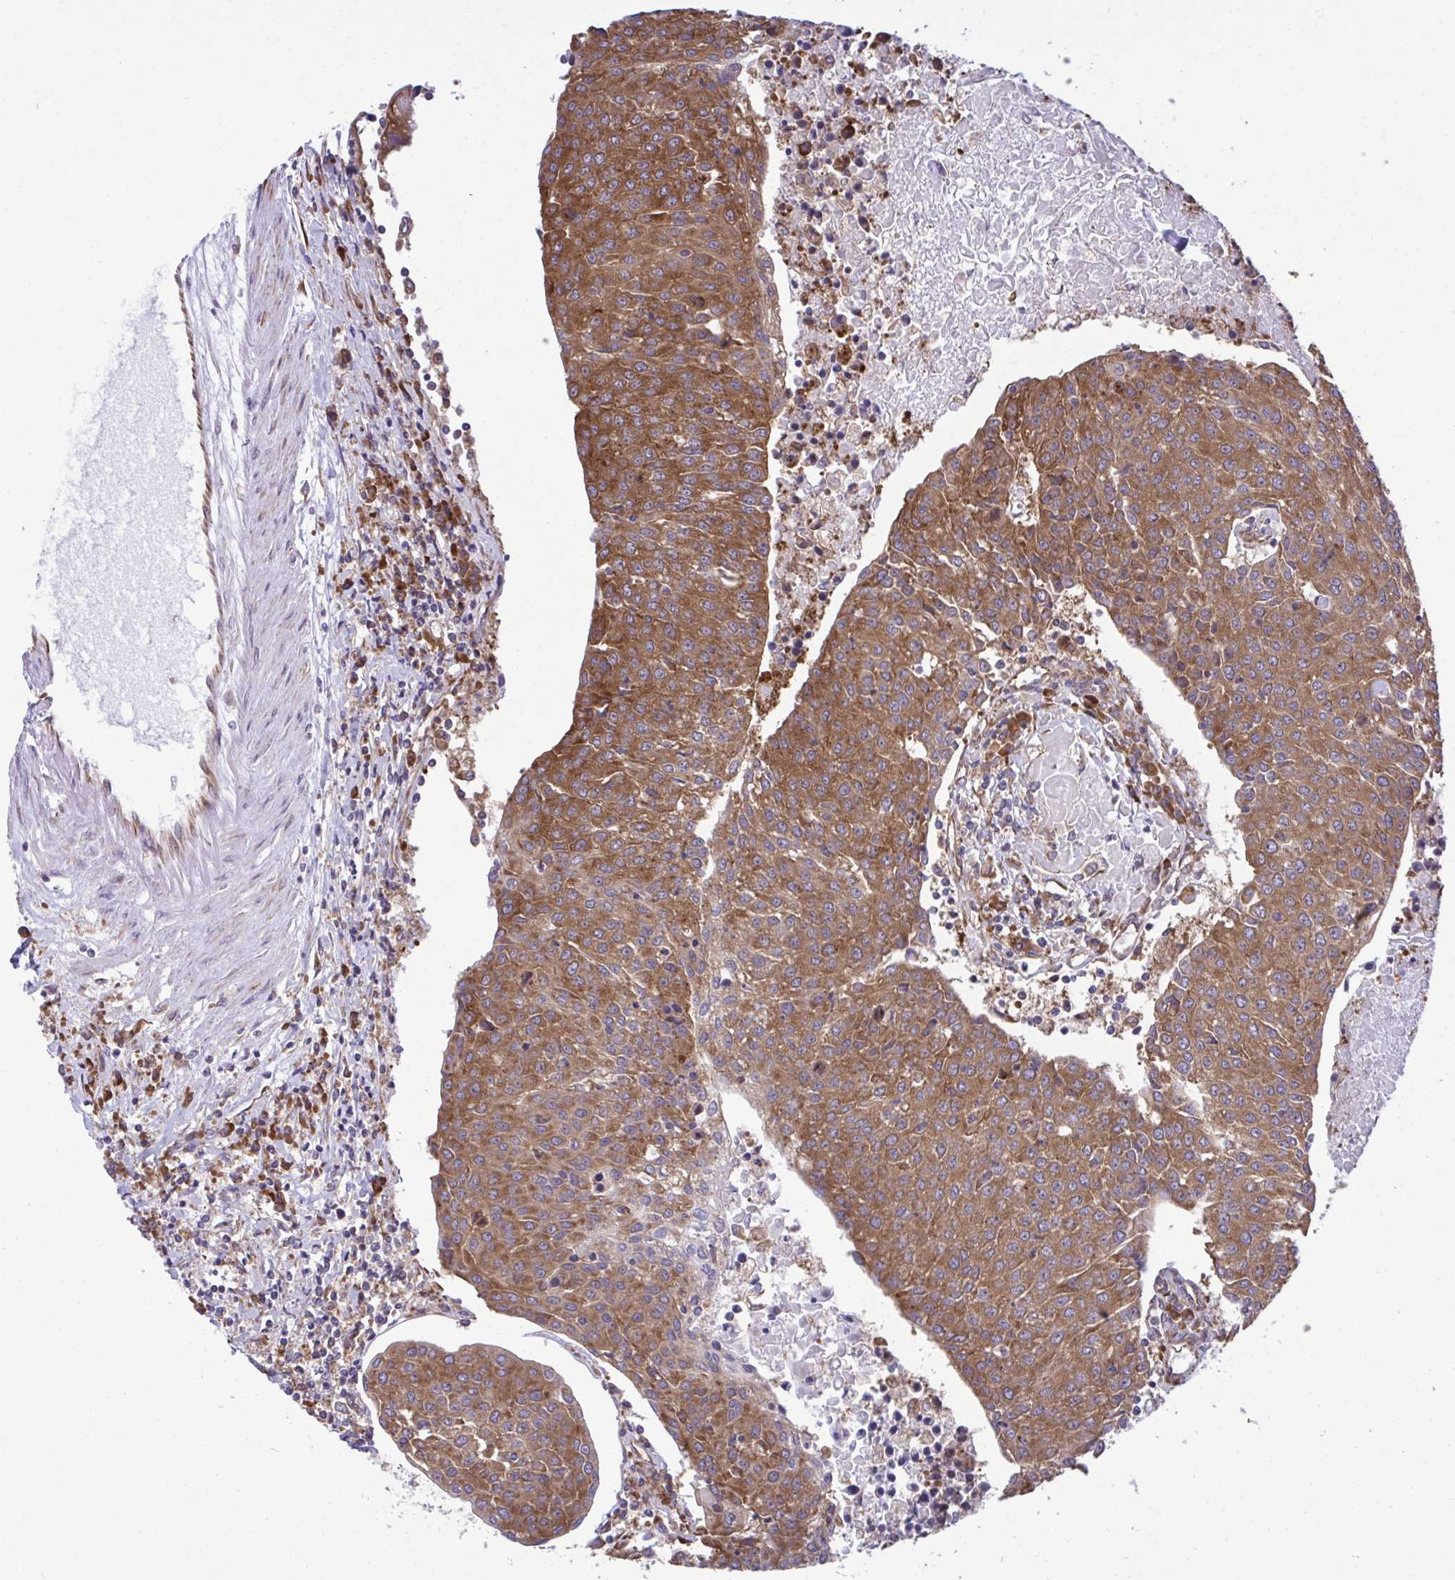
{"staining": {"intensity": "strong", "quantity": ">75%", "location": "cytoplasmic/membranous"}, "tissue": "urothelial cancer", "cell_type": "Tumor cells", "image_type": "cancer", "snomed": [{"axis": "morphology", "description": "Urothelial carcinoma, High grade"}, {"axis": "topography", "description": "Urinary bladder"}], "caption": "Urothelial cancer was stained to show a protein in brown. There is high levels of strong cytoplasmic/membranous expression in about >75% of tumor cells.", "gene": "RPS15", "patient": {"sex": "female", "age": 85}}